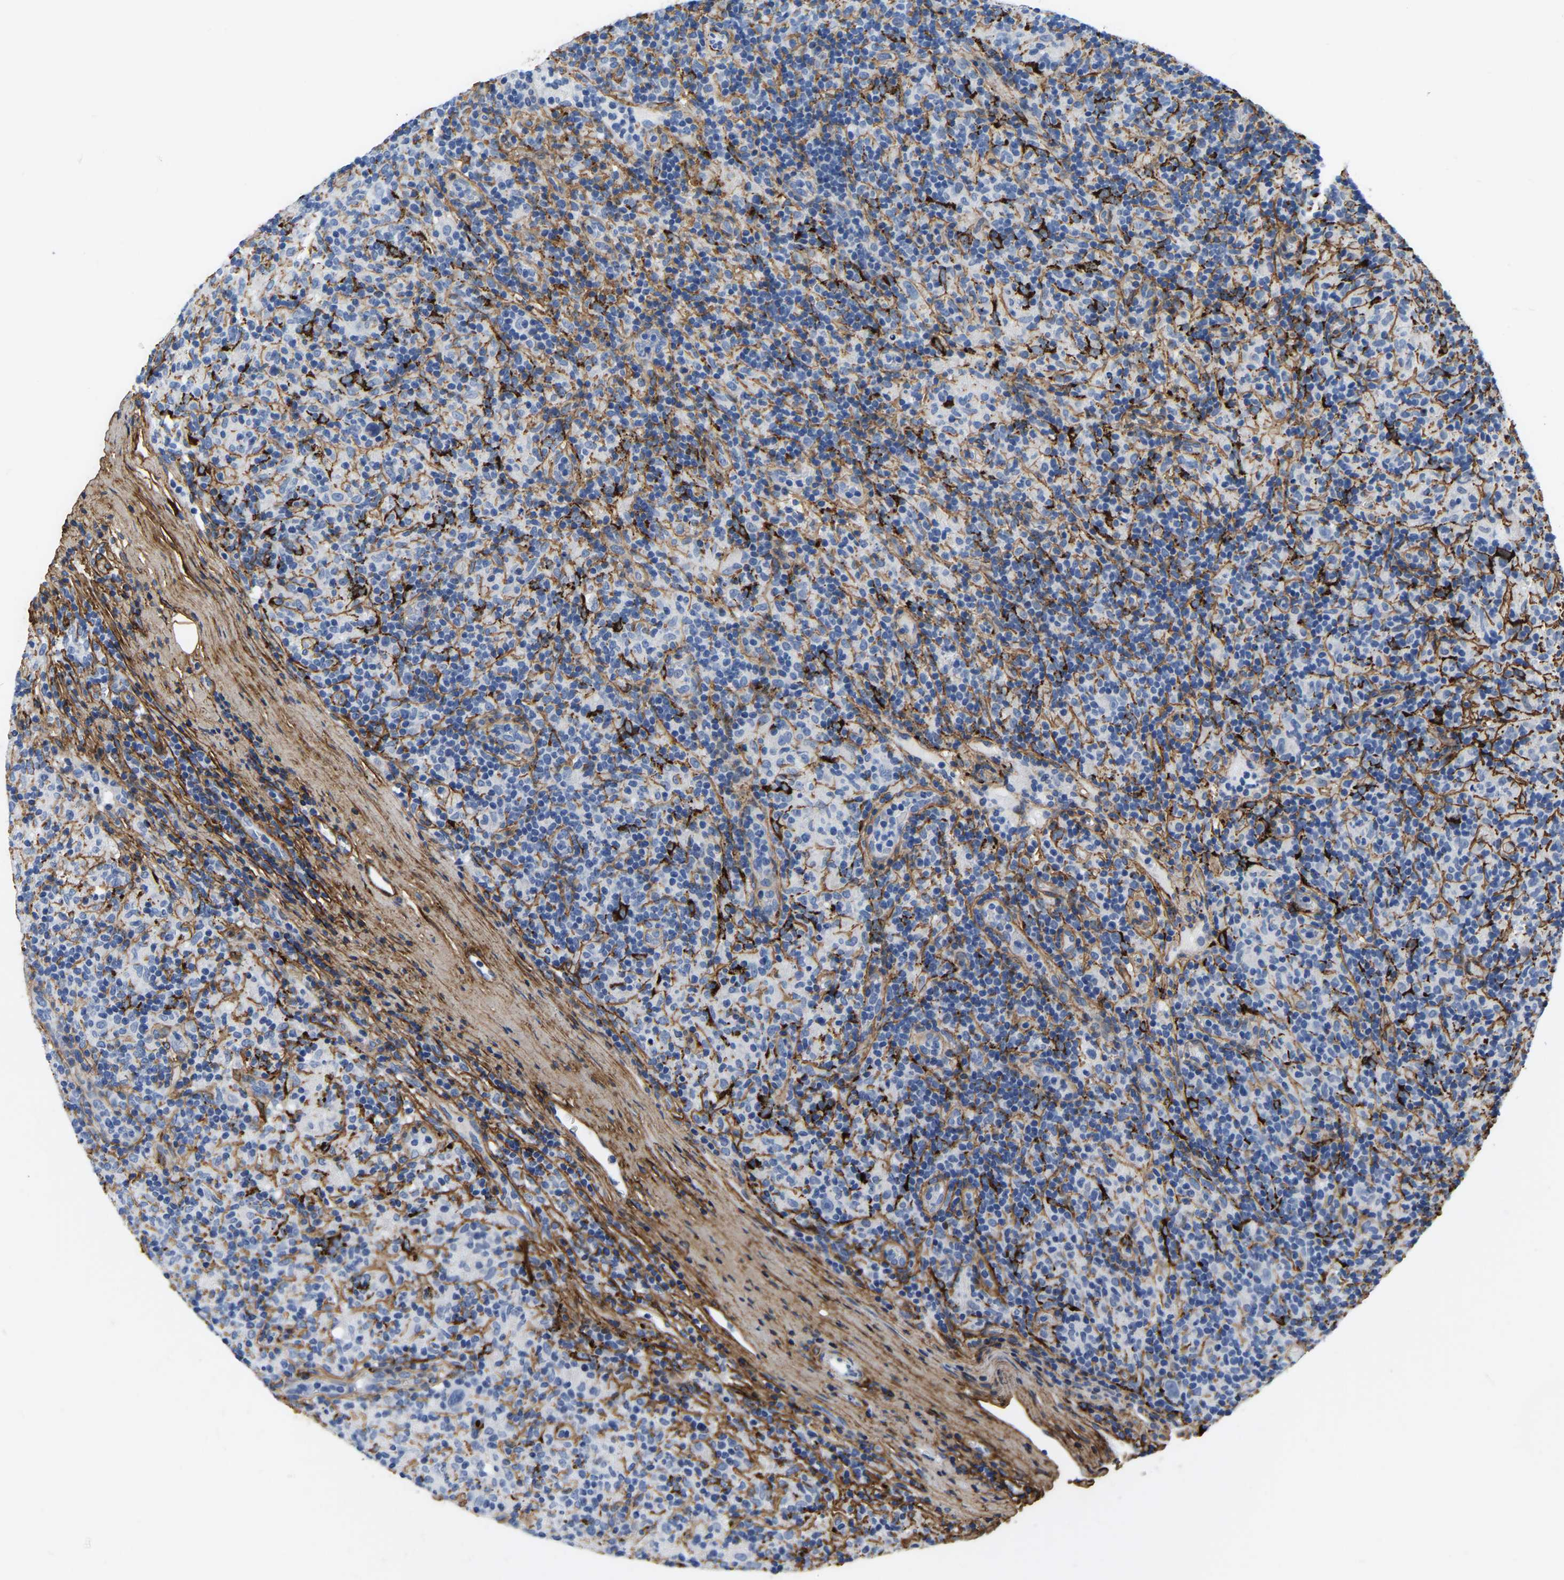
{"staining": {"intensity": "negative", "quantity": "none", "location": "none"}, "tissue": "lymphoma", "cell_type": "Tumor cells", "image_type": "cancer", "snomed": [{"axis": "morphology", "description": "Hodgkin's disease, NOS"}, {"axis": "topography", "description": "Lymph node"}], "caption": "The histopathology image shows no staining of tumor cells in lymphoma.", "gene": "COL6A1", "patient": {"sex": "male", "age": 70}}